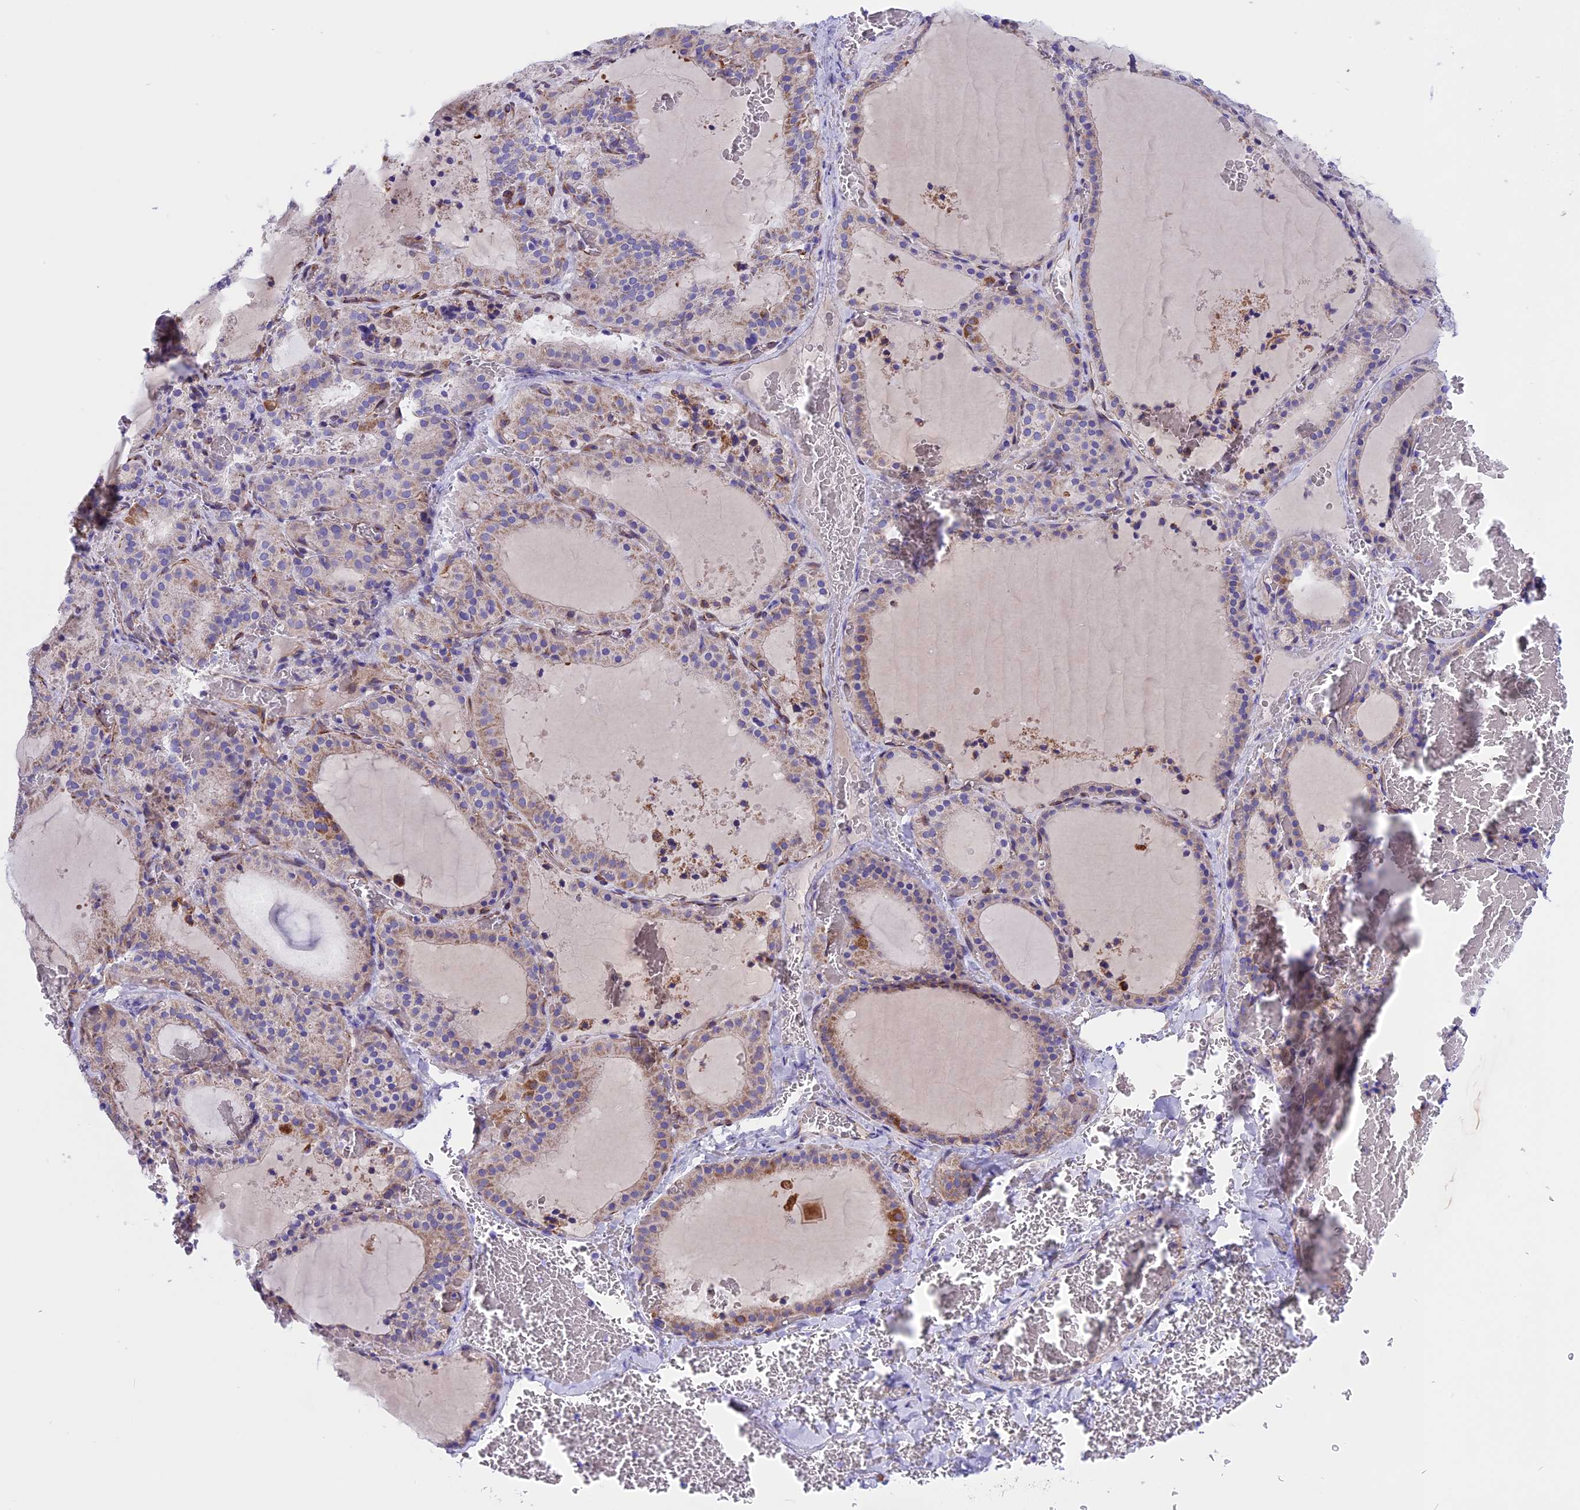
{"staining": {"intensity": "weak", "quantity": "25%-75%", "location": "cytoplasmic/membranous"}, "tissue": "thyroid gland", "cell_type": "Glandular cells", "image_type": "normal", "snomed": [{"axis": "morphology", "description": "Normal tissue, NOS"}, {"axis": "topography", "description": "Thyroid gland"}], "caption": "Protein staining of benign thyroid gland displays weak cytoplasmic/membranous staining in about 25%-75% of glandular cells.", "gene": "TMEM138", "patient": {"sex": "female", "age": 39}}